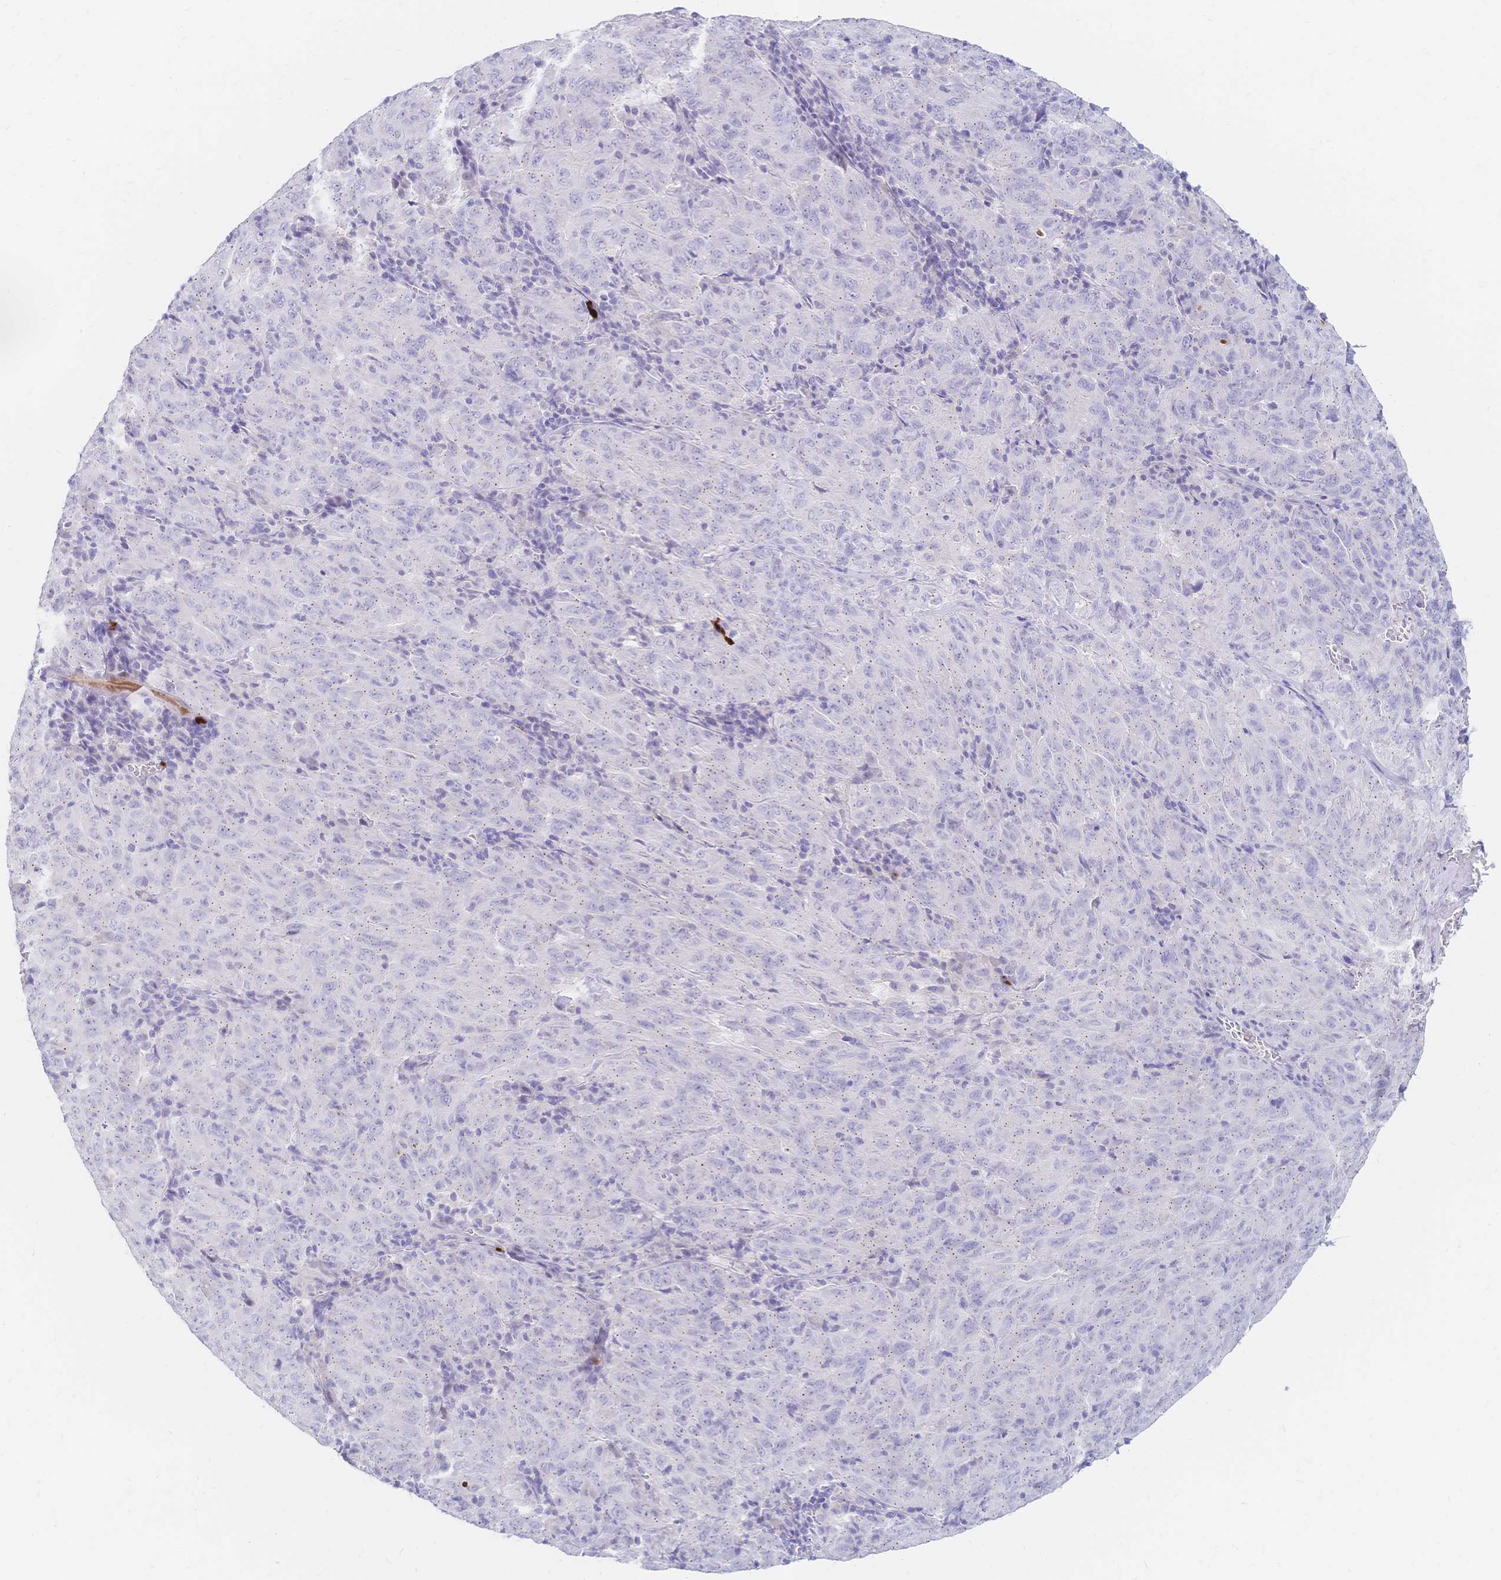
{"staining": {"intensity": "negative", "quantity": "none", "location": "none"}, "tissue": "pancreatic cancer", "cell_type": "Tumor cells", "image_type": "cancer", "snomed": [{"axis": "morphology", "description": "Adenocarcinoma, NOS"}, {"axis": "topography", "description": "Pancreas"}], "caption": "Photomicrograph shows no significant protein positivity in tumor cells of pancreatic adenocarcinoma. (DAB (3,3'-diaminobenzidine) IHC with hematoxylin counter stain).", "gene": "PSORS1C2", "patient": {"sex": "male", "age": 63}}